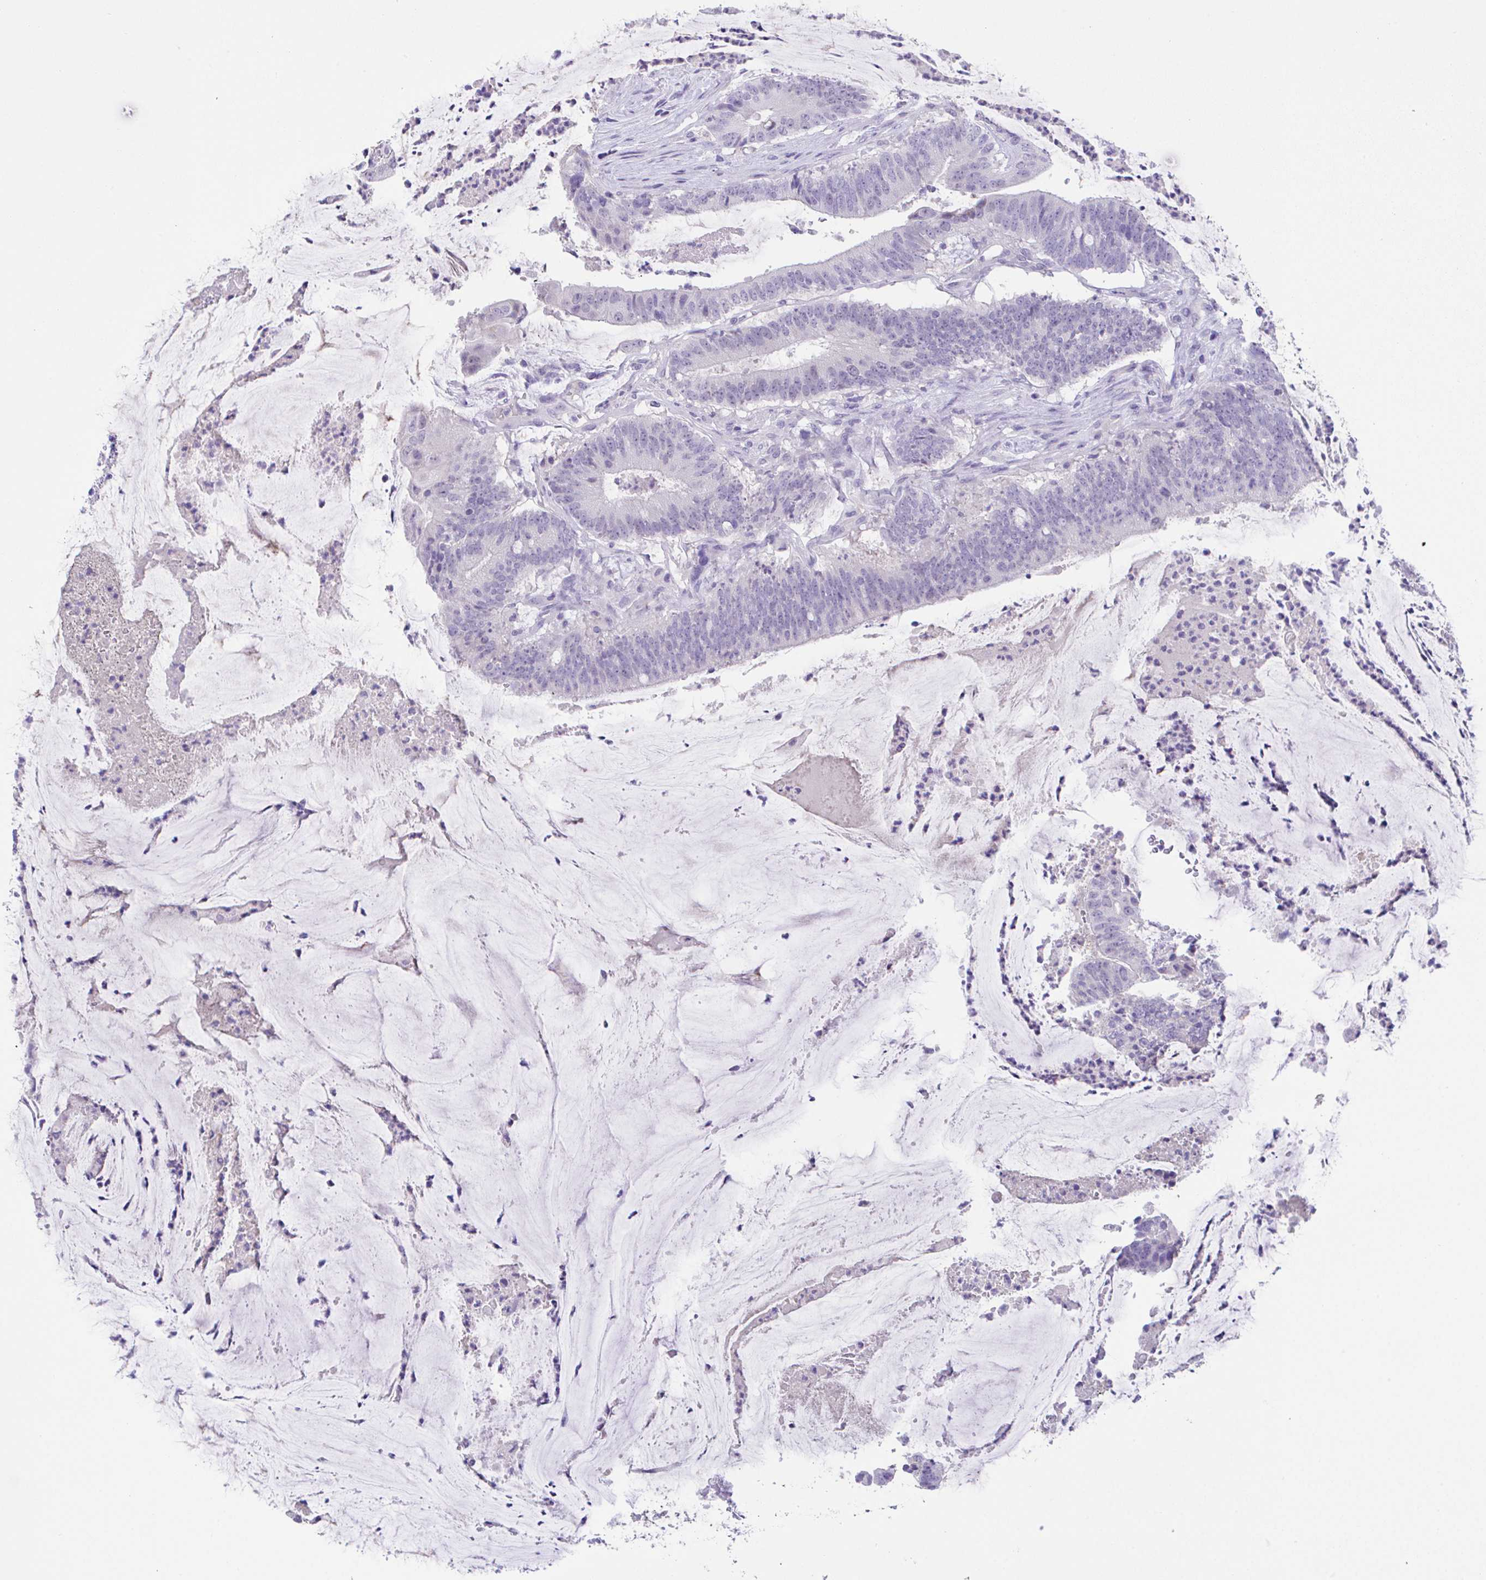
{"staining": {"intensity": "negative", "quantity": "none", "location": "none"}, "tissue": "colorectal cancer", "cell_type": "Tumor cells", "image_type": "cancer", "snomed": [{"axis": "morphology", "description": "Adenocarcinoma, NOS"}, {"axis": "topography", "description": "Colon"}], "caption": "Tumor cells are negative for brown protein staining in colorectal cancer (adenocarcinoma).", "gene": "HACD4", "patient": {"sex": "female", "age": 43}}